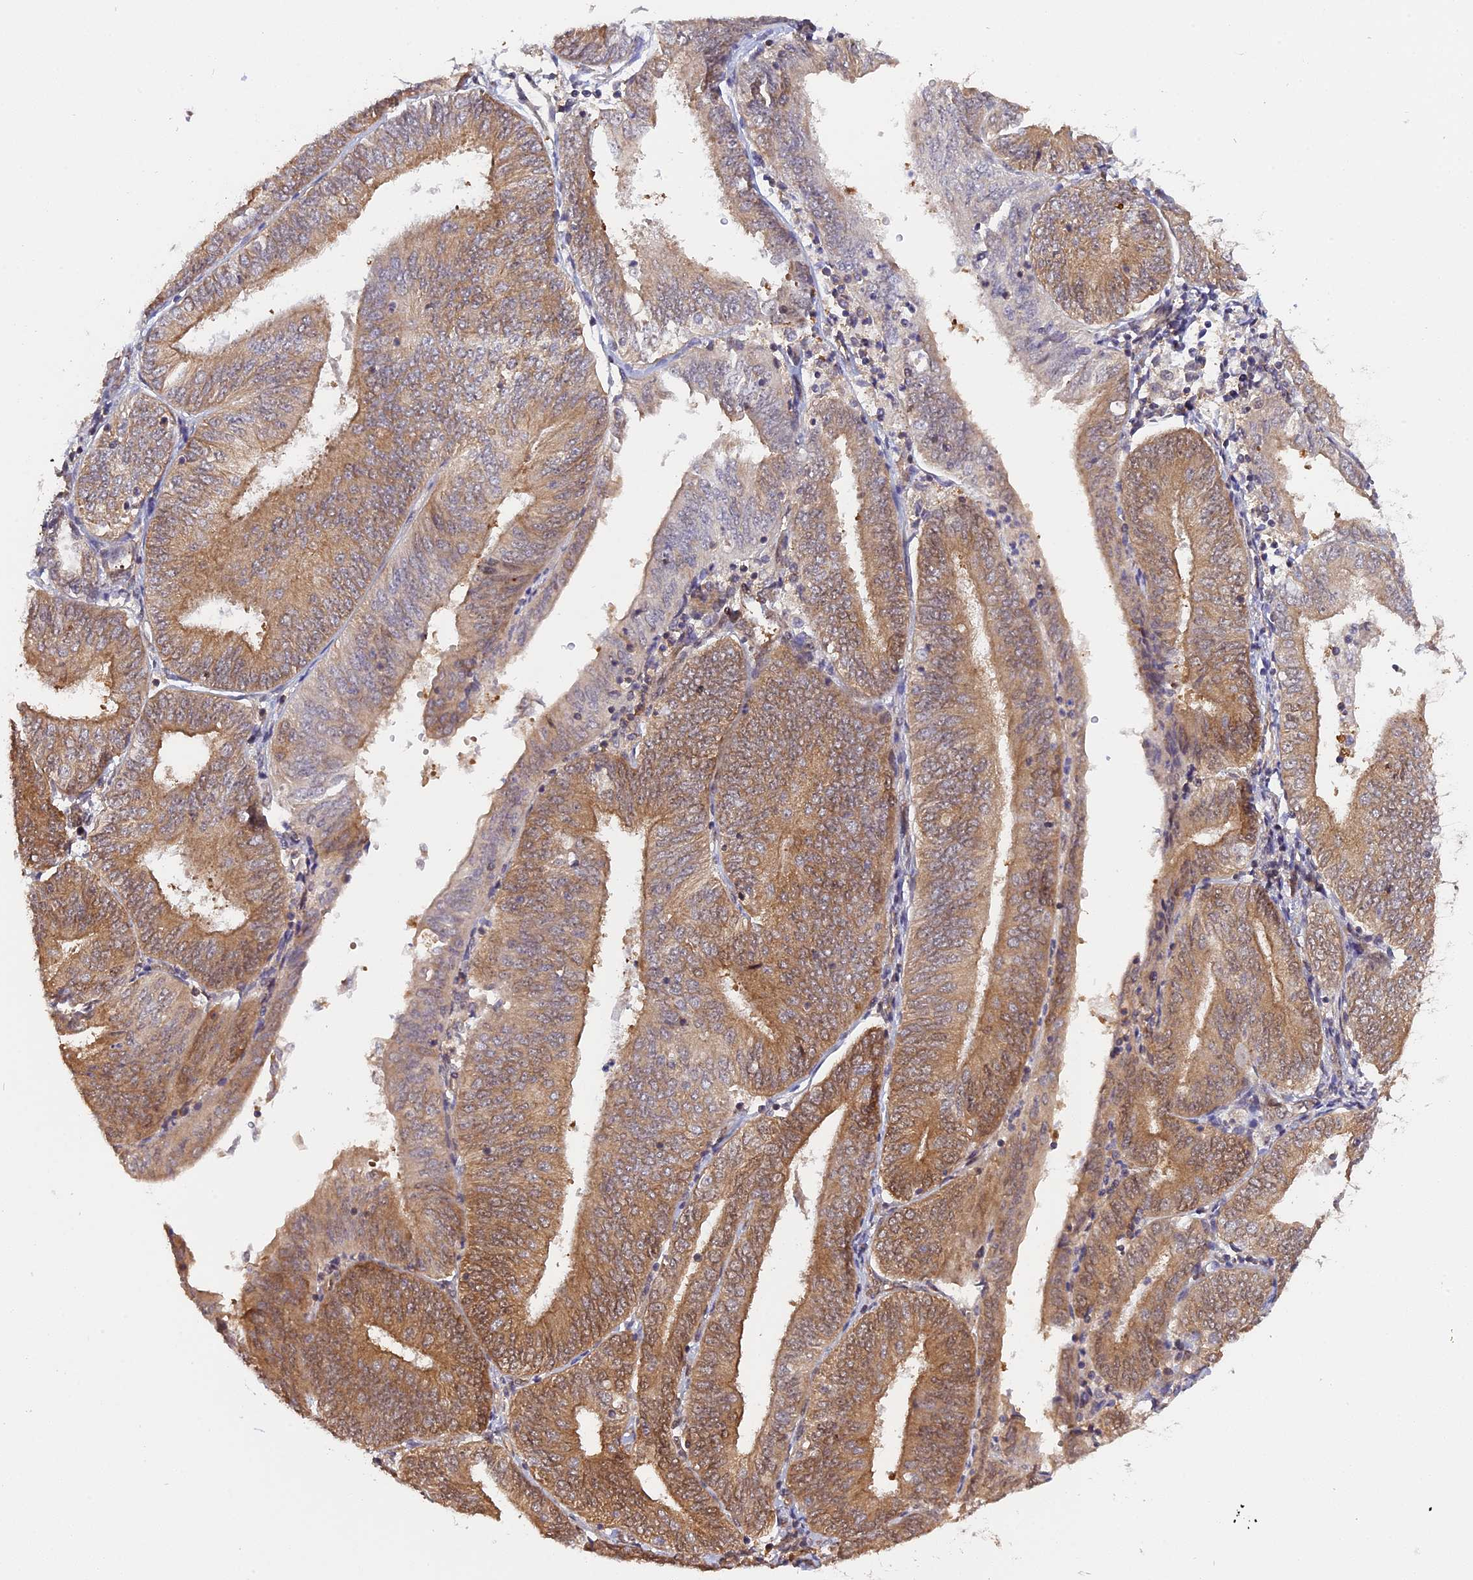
{"staining": {"intensity": "moderate", "quantity": "25%-75%", "location": "cytoplasmic/membranous,nuclear"}, "tissue": "endometrial cancer", "cell_type": "Tumor cells", "image_type": "cancer", "snomed": [{"axis": "morphology", "description": "Adenocarcinoma, NOS"}, {"axis": "topography", "description": "Endometrium"}], "caption": "DAB (3,3'-diaminobenzidine) immunohistochemical staining of adenocarcinoma (endometrial) exhibits moderate cytoplasmic/membranous and nuclear protein positivity in approximately 25%-75% of tumor cells. (Brightfield microscopy of DAB IHC at high magnification).", "gene": "ZNF428", "patient": {"sex": "female", "age": 58}}